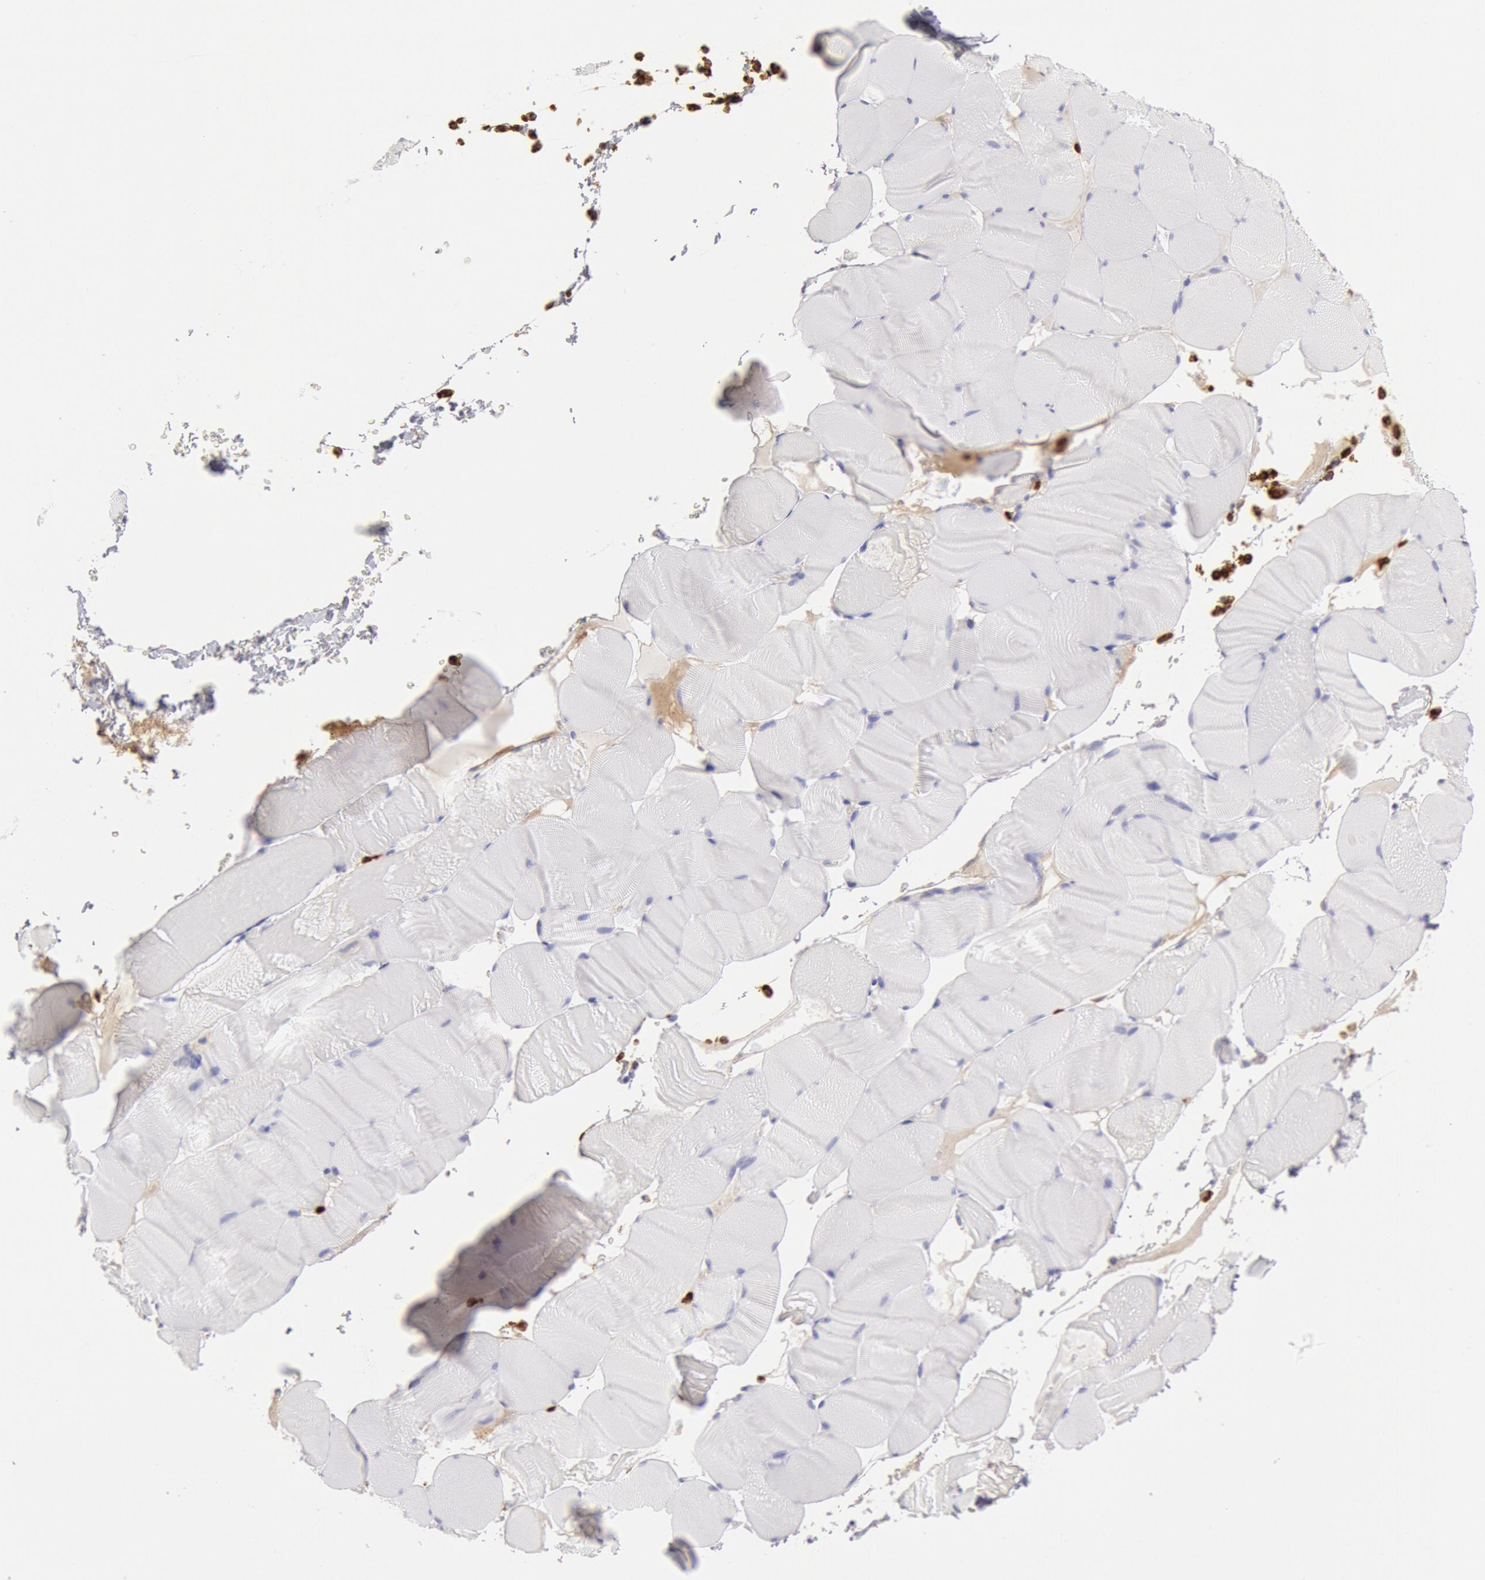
{"staining": {"intensity": "negative", "quantity": "none", "location": "none"}, "tissue": "skeletal muscle", "cell_type": "Myocytes", "image_type": "normal", "snomed": [{"axis": "morphology", "description": "Normal tissue, NOS"}, {"axis": "topography", "description": "Skeletal muscle"}], "caption": "An IHC micrograph of unremarkable skeletal muscle is shown. There is no staining in myocytes of skeletal muscle. (IHC, brightfield microscopy, high magnification).", "gene": "FCN1", "patient": {"sex": "male", "age": 62}}